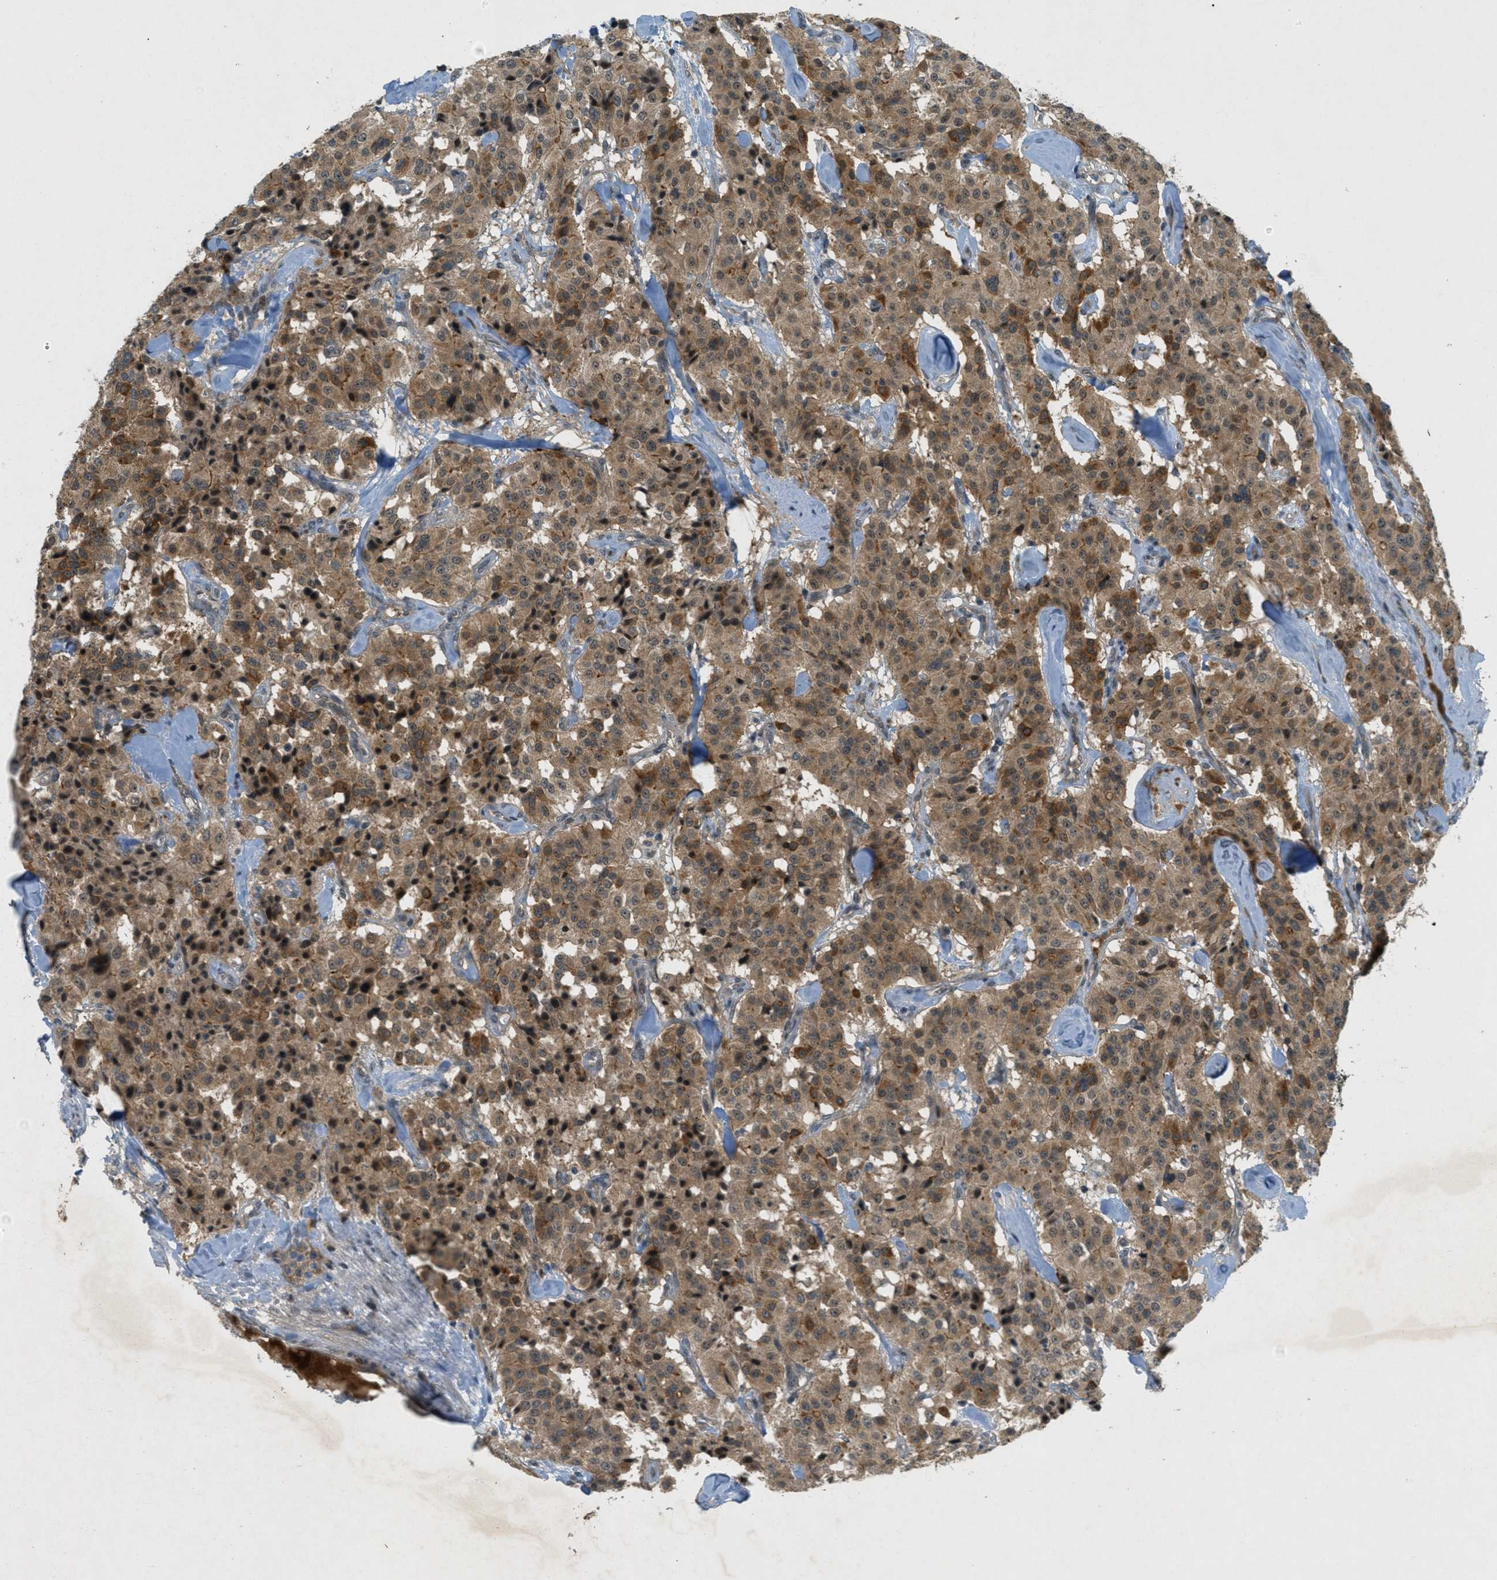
{"staining": {"intensity": "moderate", "quantity": ">75%", "location": "cytoplasmic/membranous"}, "tissue": "carcinoid", "cell_type": "Tumor cells", "image_type": "cancer", "snomed": [{"axis": "morphology", "description": "Carcinoid, malignant, NOS"}, {"axis": "topography", "description": "Lung"}], "caption": "Carcinoid was stained to show a protein in brown. There is medium levels of moderate cytoplasmic/membranous positivity in about >75% of tumor cells.", "gene": "STK11", "patient": {"sex": "male", "age": 30}}